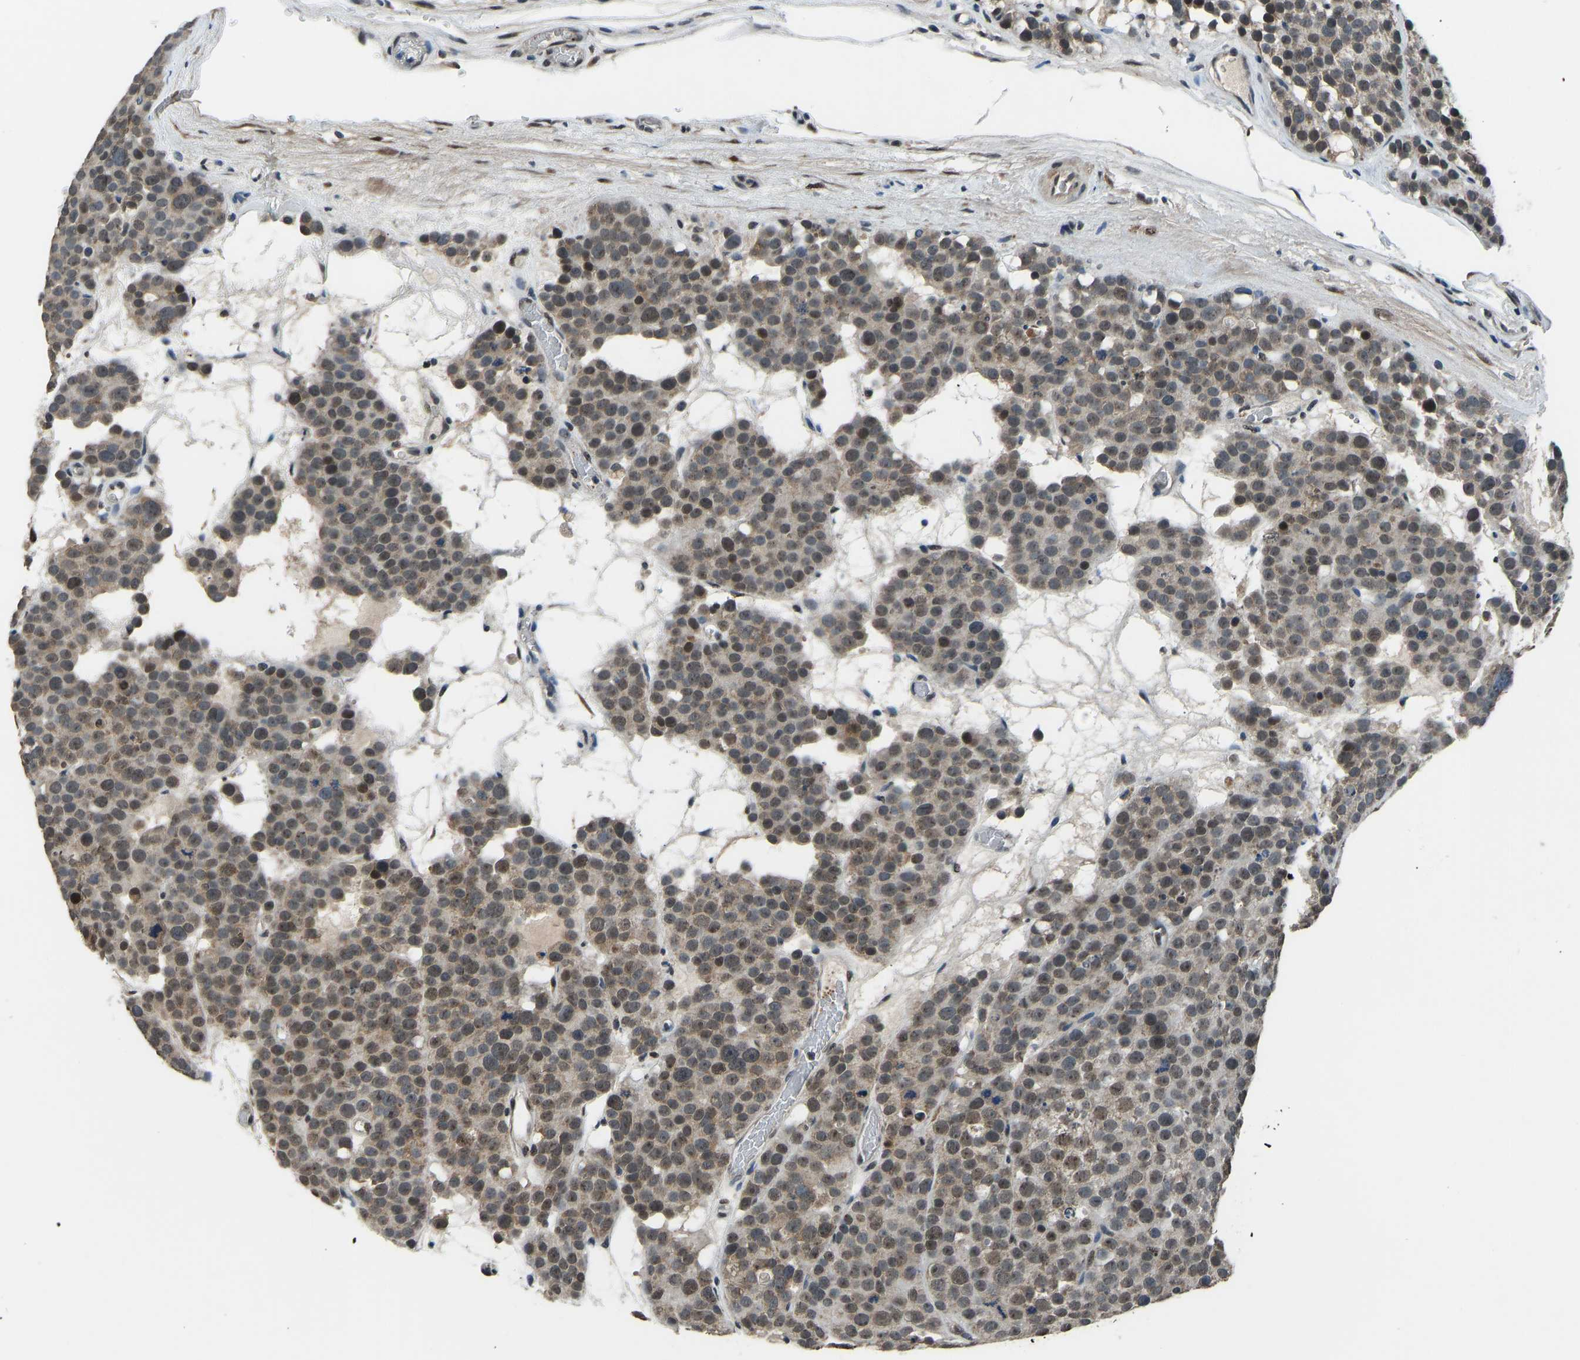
{"staining": {"intensity": "weak", "quantity": "25%-75%", "location": "nuclear"}, "tissue": "testis cancer", "cell_type": "Tumor cells", "image_type": "cancer", "snomed": [{"axis": "morphology", "description": "Seminoma, NOS"}, {"axis": "topography", "description": "Testis"}], "caption": "A brown stain shows weak nuclear positivity of a protein in human testis cancer (seminoma) tumor cells. The protein is stained brown, and the nuclei are stained in blue (DAB IHC with brightfield microscopy, high magnification).", "gene": "FOS", "patient": {"sex": "male", "age": 71}}